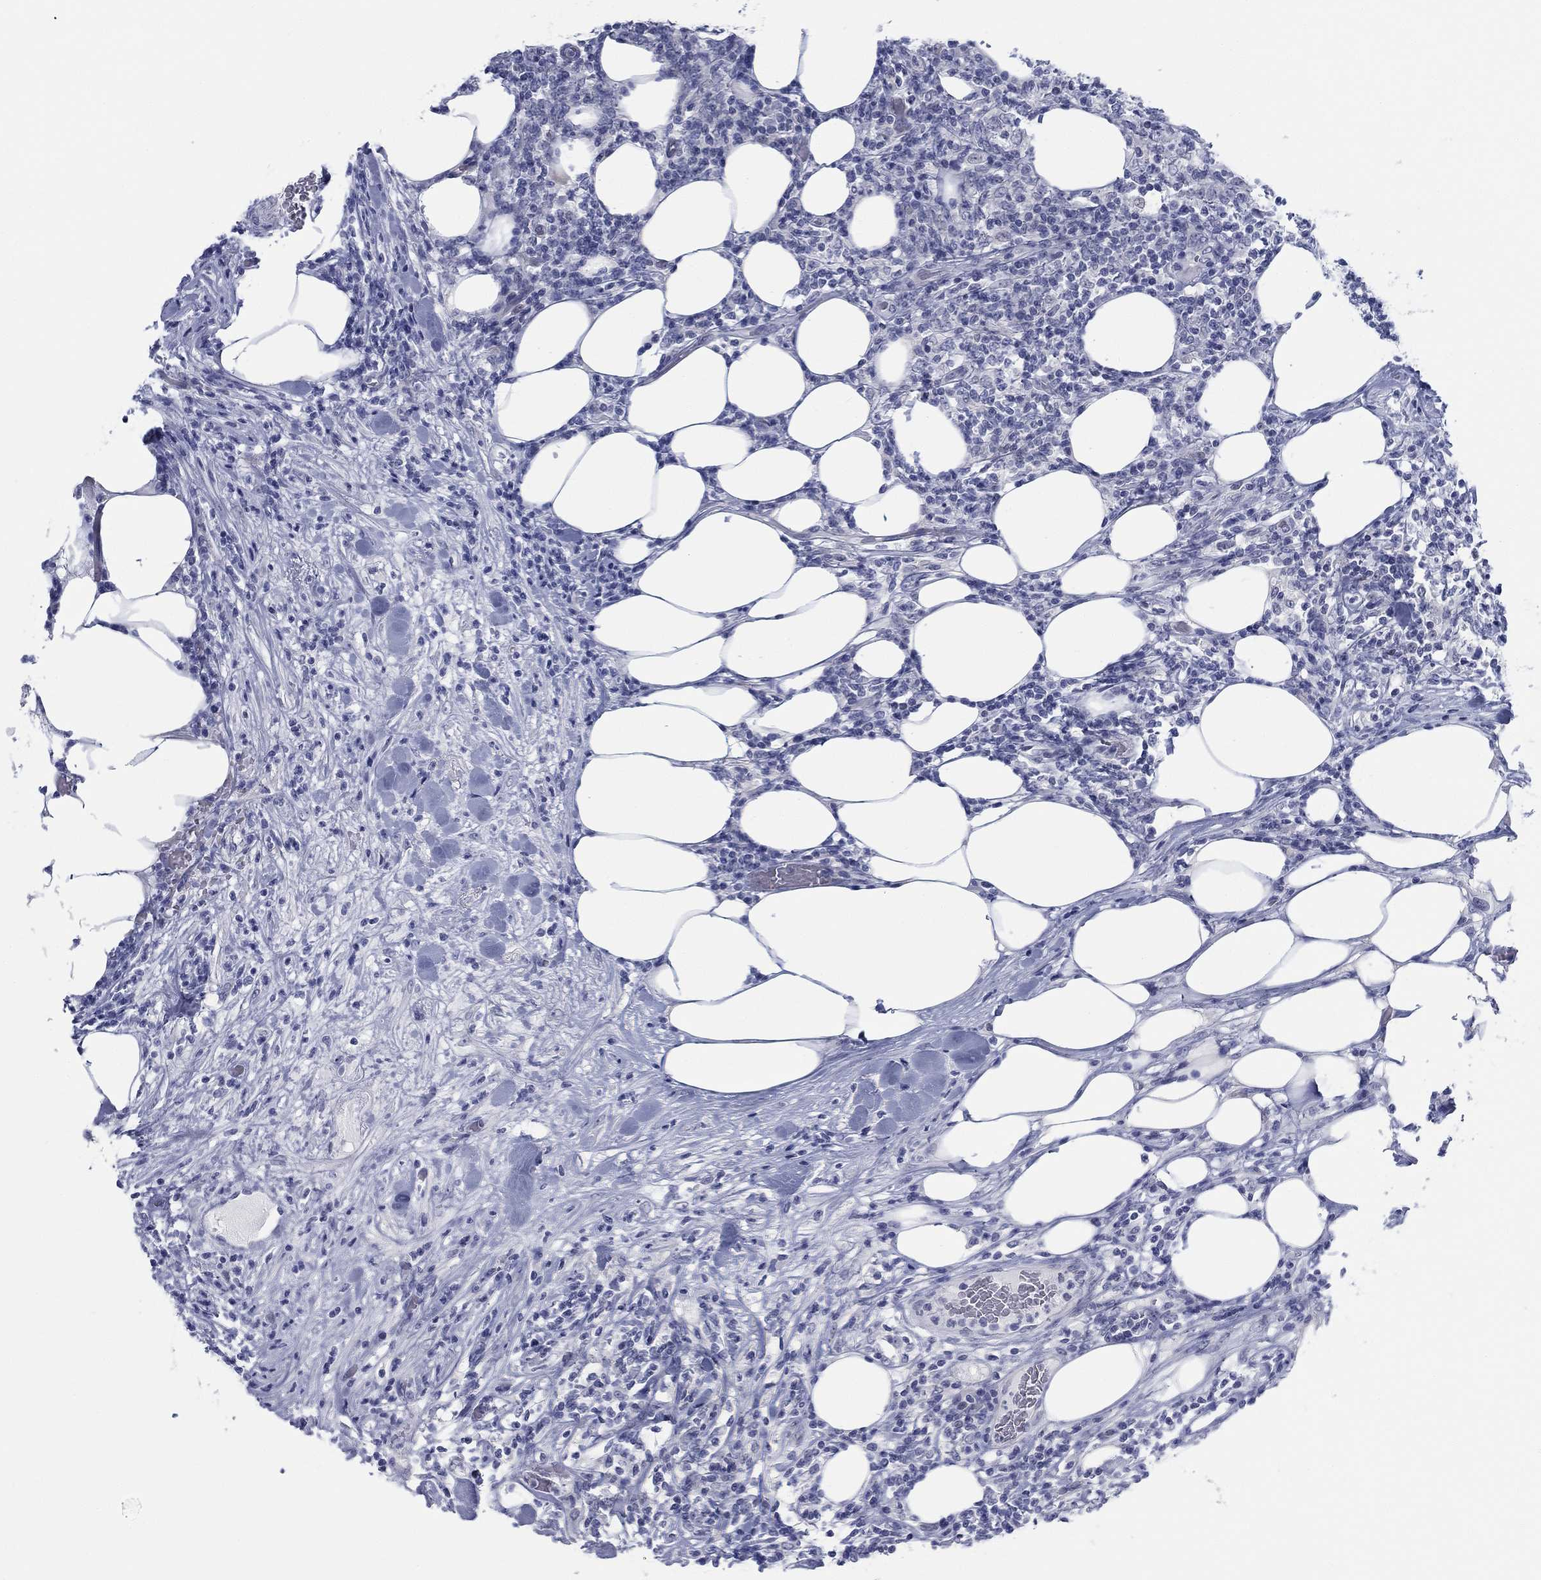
{"staining": {"intensity": "negative", "quantity": "none", "location": "none"}, "tissue": "lymphoma", "cell_type": "Tumor cells", "image_type": "cancer", "snomed": [{"axis": "morphology", "description": "Malignant lymphoma, non-Hodgkin's type, High grade"}, {"axis": "topography", "description": "Lymph node"}], "caption": "DAB immunohistochemical staining of lymphoma displays no significant staining in tumor cells. The staining was performed using DAB (3,3'-diaminobenzidine) to visualize the protein expression in brown, while the nuclei were stained in blue with hematoxylin (Magnification: 20x).", "gene": "DNAL1", "patient": {"sex": "female", "age": 84}}